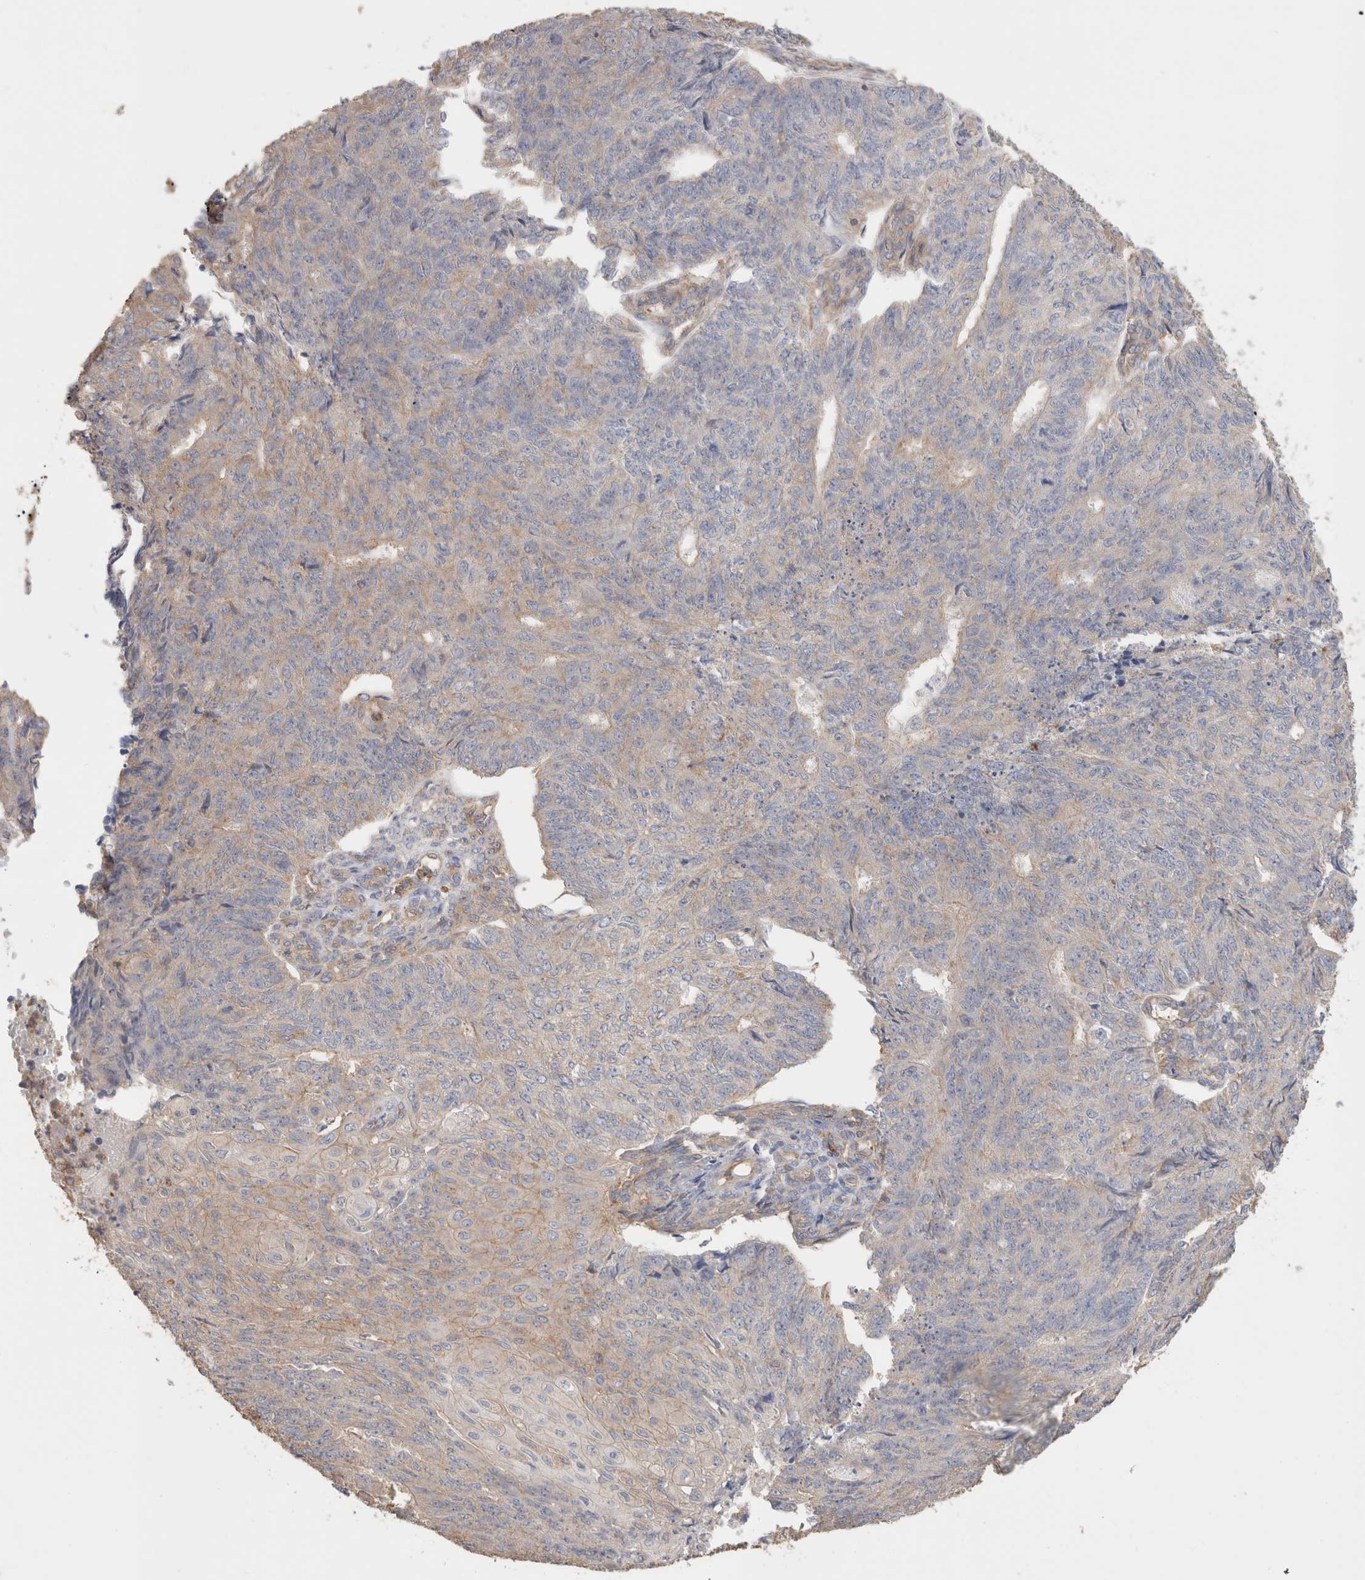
{"staining": {"intensity": "weak", "quantity": "25%-75%", "location": "cytoplasmic/membranous"}, "tissue": "endometrial cancer", "cell_type": "Tumor cells", "image_type": "cancer", "snomed": [{"axis": "morphology", "description": "Adenocarcinoma, NOS"}, {"axis": "topography", "description": "Endometrium"}], "caption": "Immunohistochemistry histopathology image of neoplastic tissue: human endometrial cancer (adenocarcinoma) stained using IHC shows low levels of weak protein expression localized specifically in the cytoplasmic/membranous of tumor cells, appearing as a cytoplasmic/membranous brown color.", "gene": "CFAP418", "patient": {"sex": "female", "age": 32}}